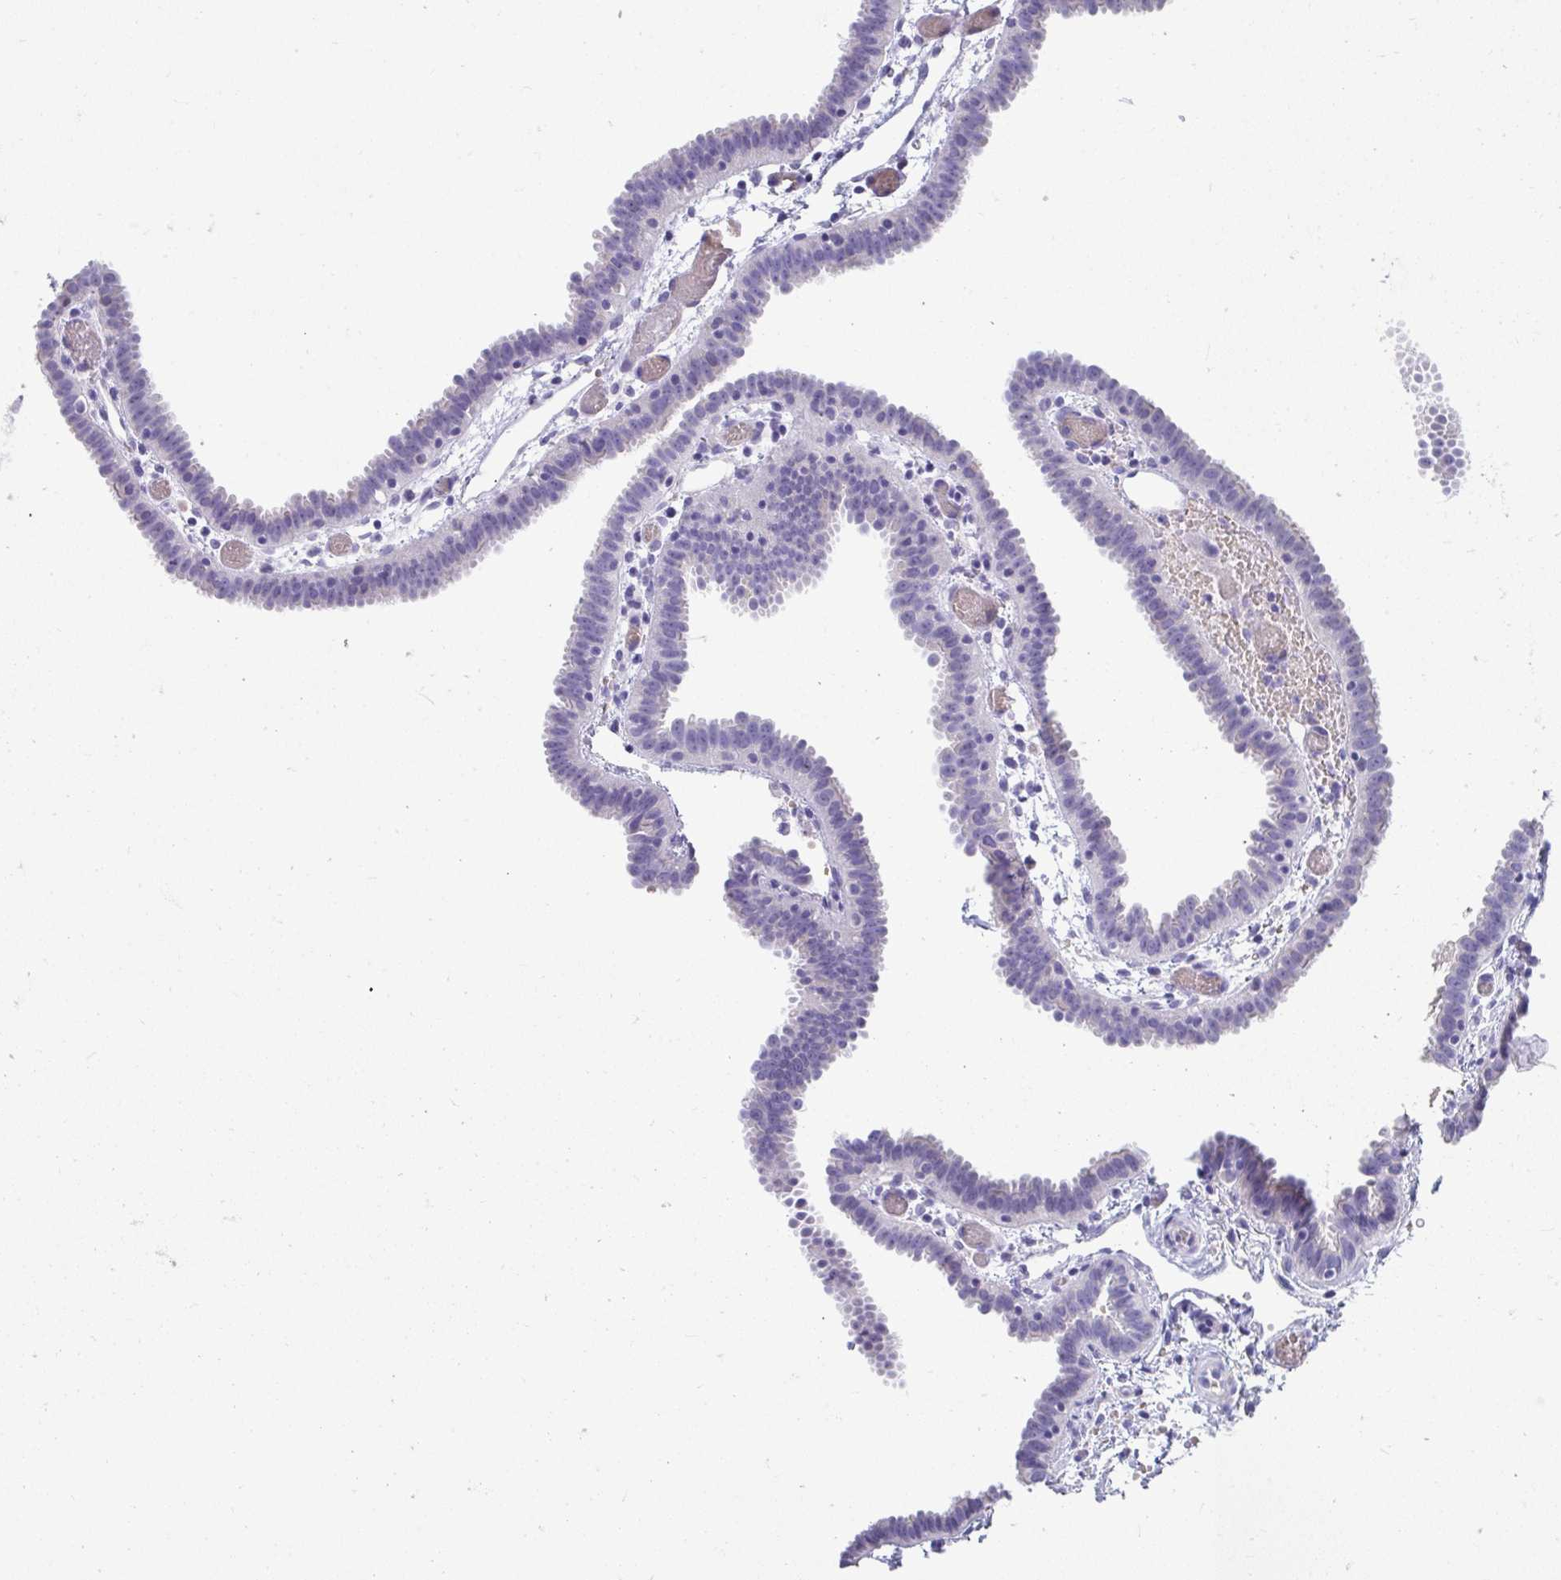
{"staining": {"intensity": "negative", "quantity": "none", "location": "none"}, "tissue": "fallopian tube", "cell_type": "Glandular cells", "image_type": "normal", "snomed": [{"axis": "morphology", "description": "Normal tissue, NOS"}, {"axis": "topography", "description": "Fallopian tube"}], "caption": "Glandular cells are negative for brown protein staining in benign fallopian tube. The staining was performed using DAB (3,3'-diaminobenzidine) to visualize the protein expression in brown, while the nuclei were stained in blue with hematoxylin (Magnification: 20x).", "gene": "TMPRSS2", "patient": {"sex": "female", "age": 37}}